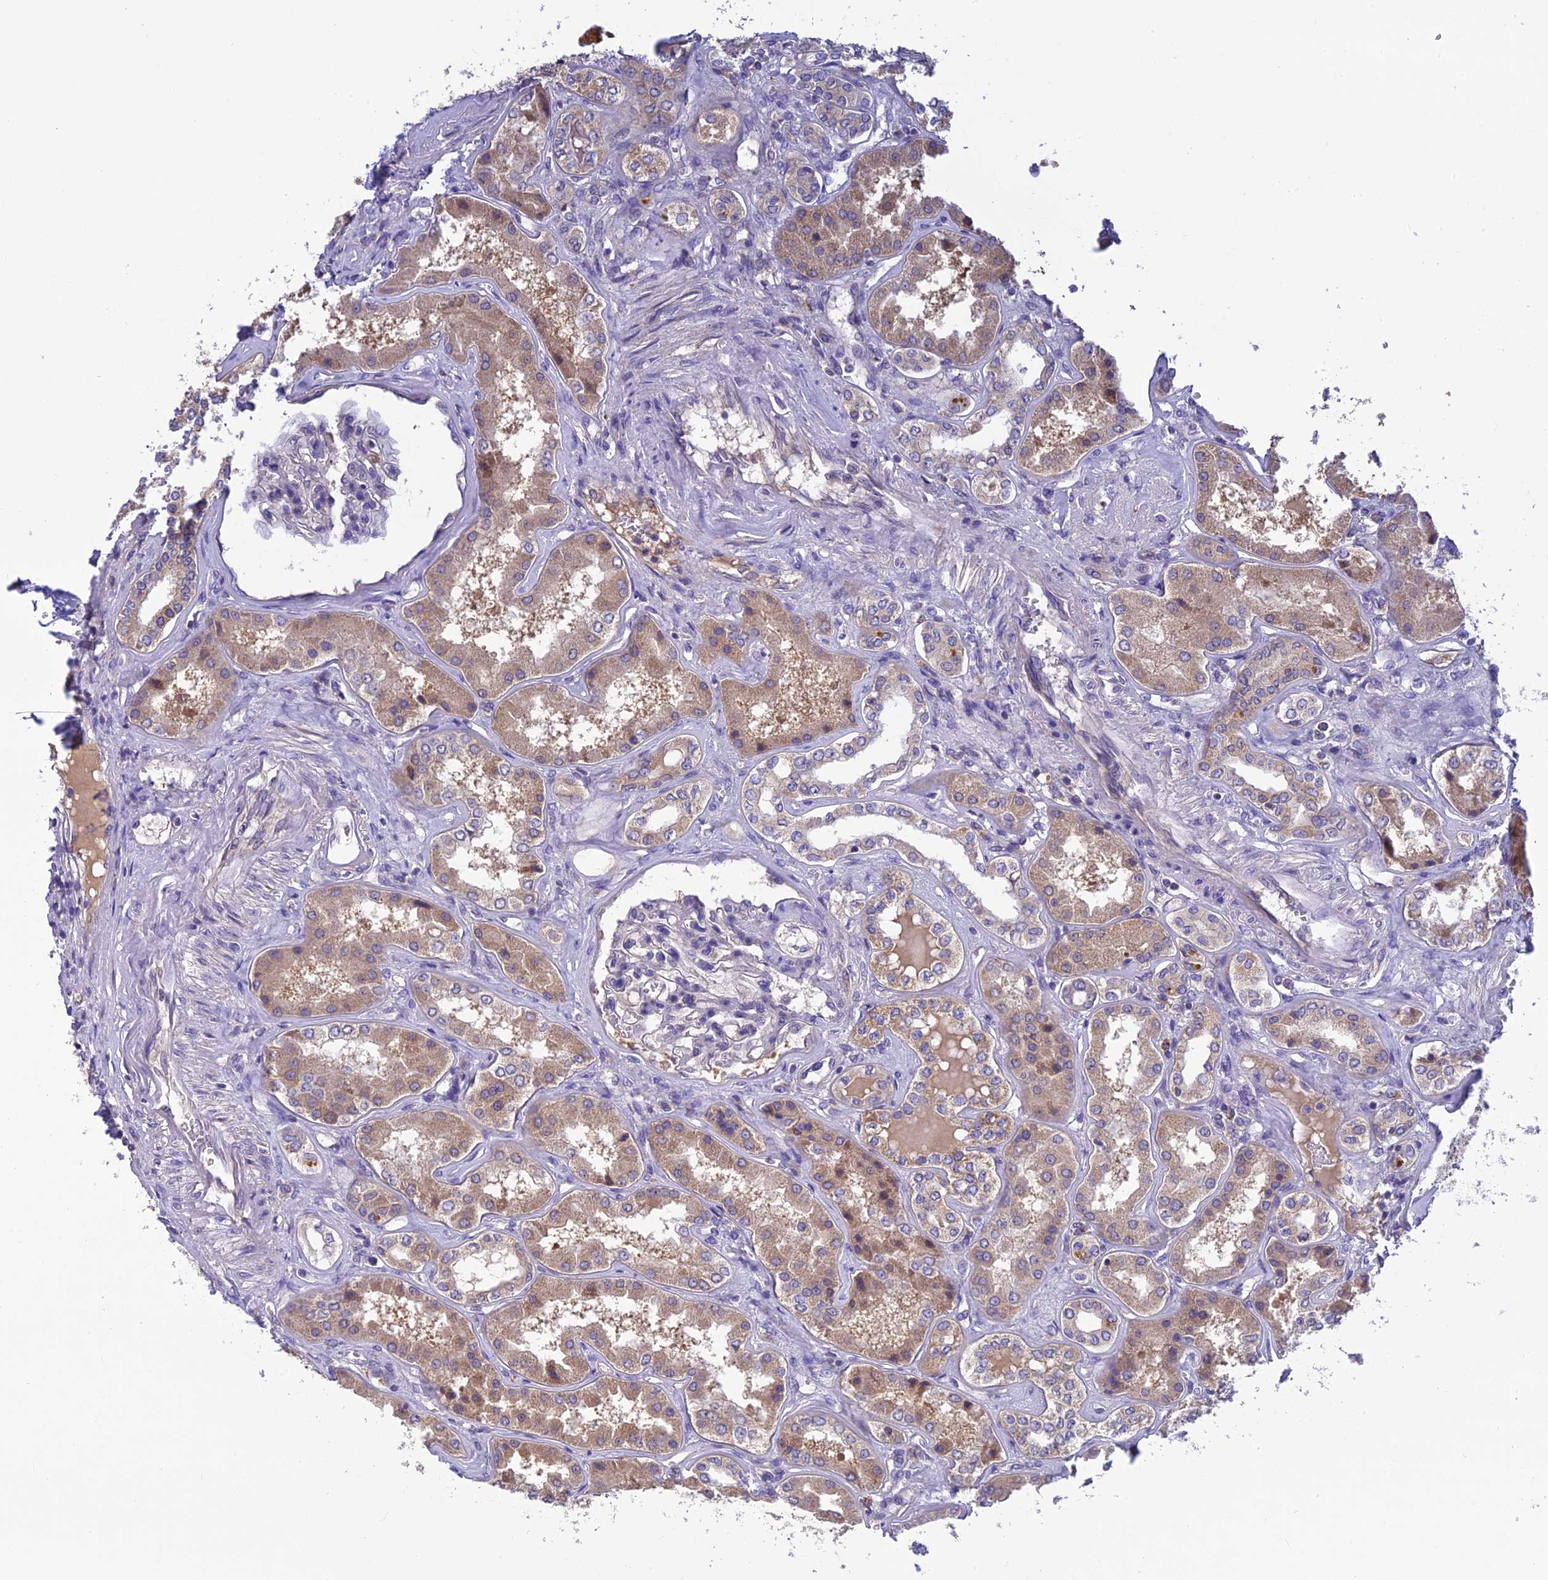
{"staining": {"intensity": "negative", "quantity": "none", "location": "none"}, "tissue": "kidney", "cell_type": "Cells in glomeruli", "image_type": "normal", "snomed": [{"axis": "morphology", "description": "Normal tissue, NOS"}, {"axis": "topography", "description": "Kidney"}], "caption": "DAB immunohistochemical staining of normal kidney shows no significant positivity in cells in glomeruli.", "gene": "PZP", "patient": {"sex": "female", "age": 56}}